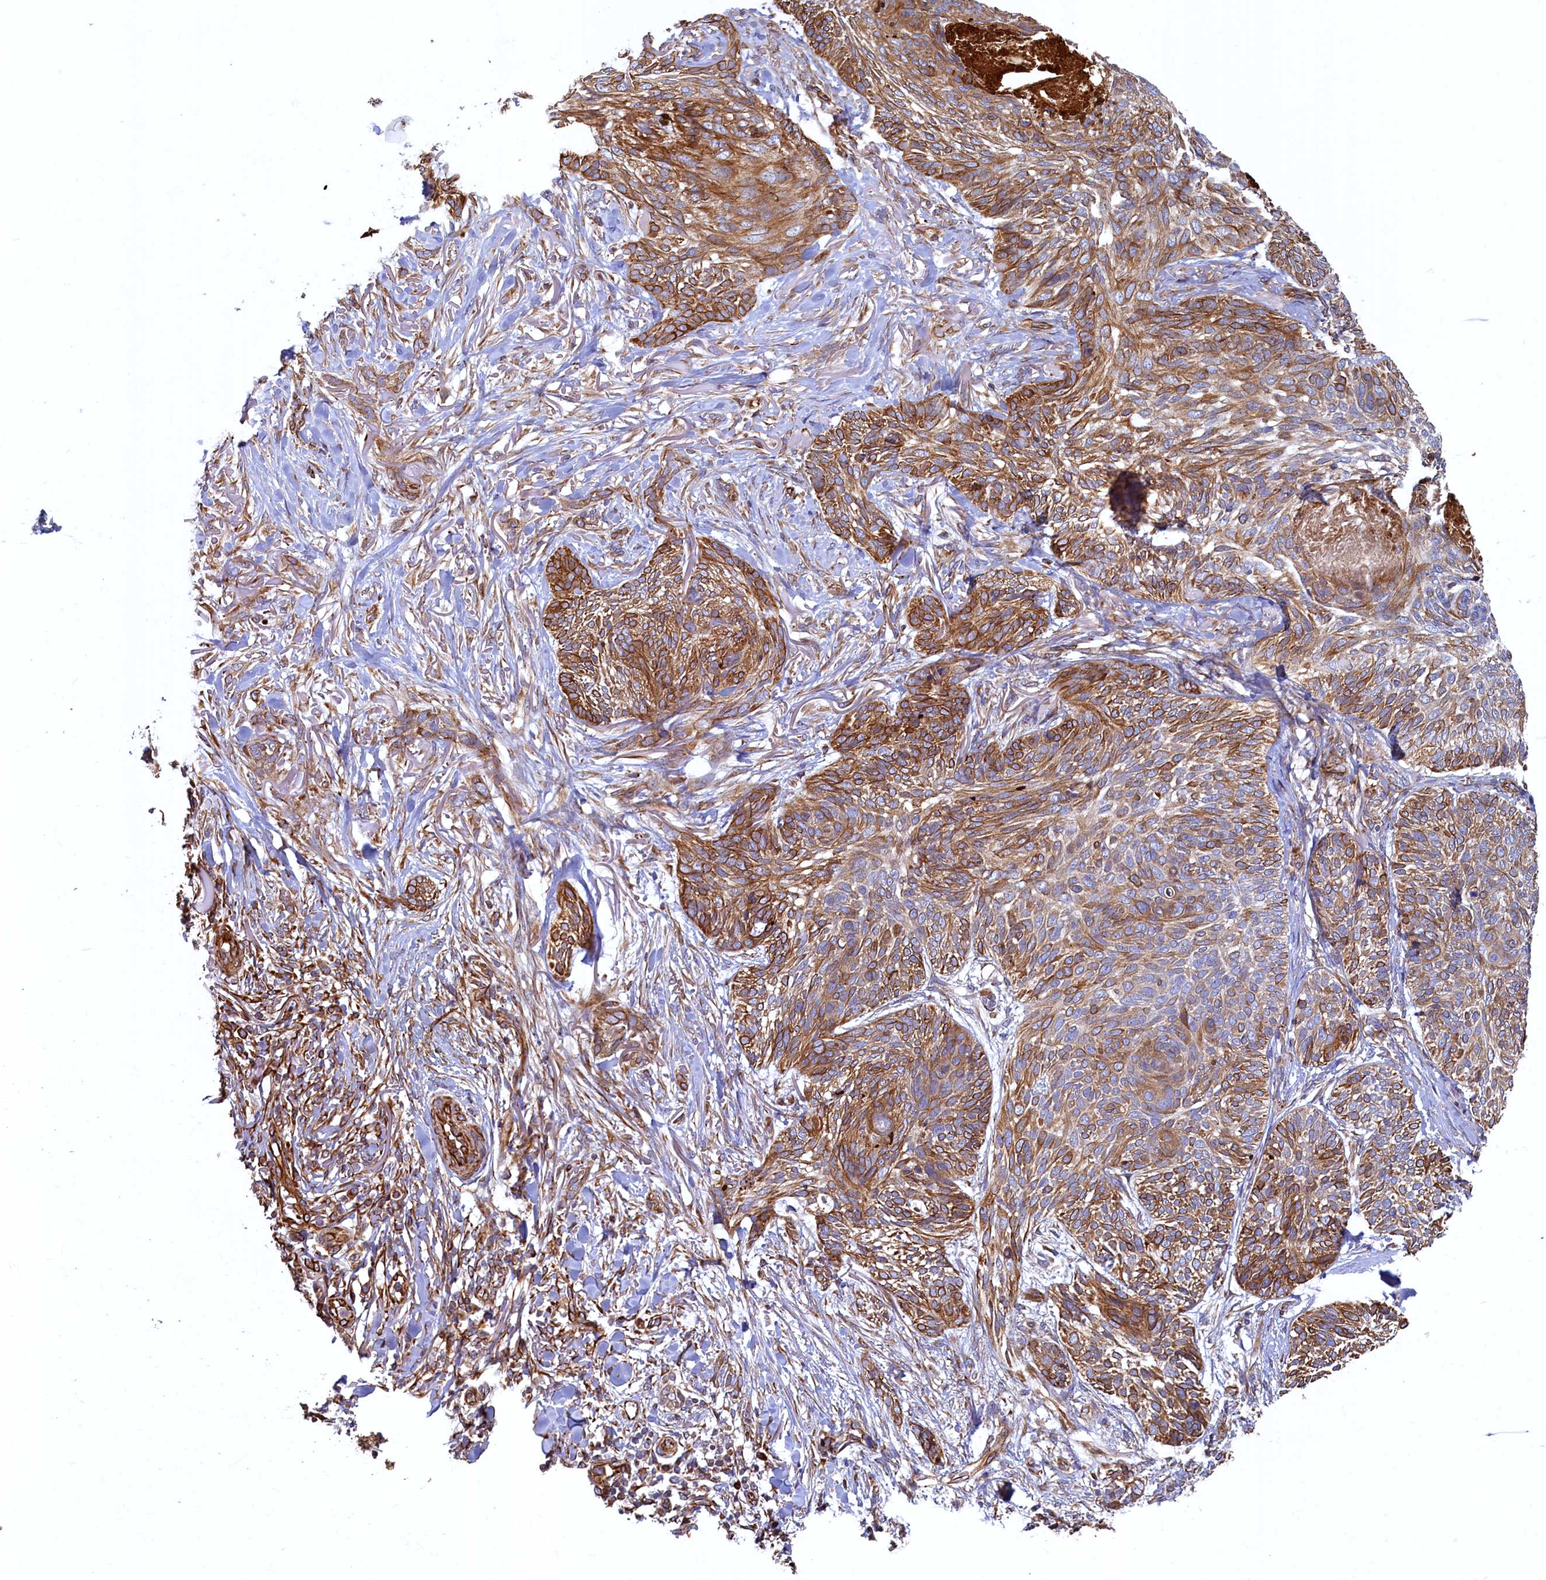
{"staining": {"intensity": "strong", "quantity": ">75%", "location": "cytoplasmic/membranous"}, "tissue": "skin cancer", "cell_type": "Tumor cells", "image_type": "cancer", "snomed": [{"axis": "morphology", "description": "Normal tissue, NOS"}, {"axis": "morphology", "description": "Basal cell carcinoma"}, {"axis": "topography", "description": "Skin"}], "caption": "Immunohistochemistry of skin cancer (basal cell carcinoma) displays high levels of strong cytoplasmic/membranous staining in about >75% of tumor cells.", "gene": "LRRC57", "patient": {"sex": "male", "age": 66}}